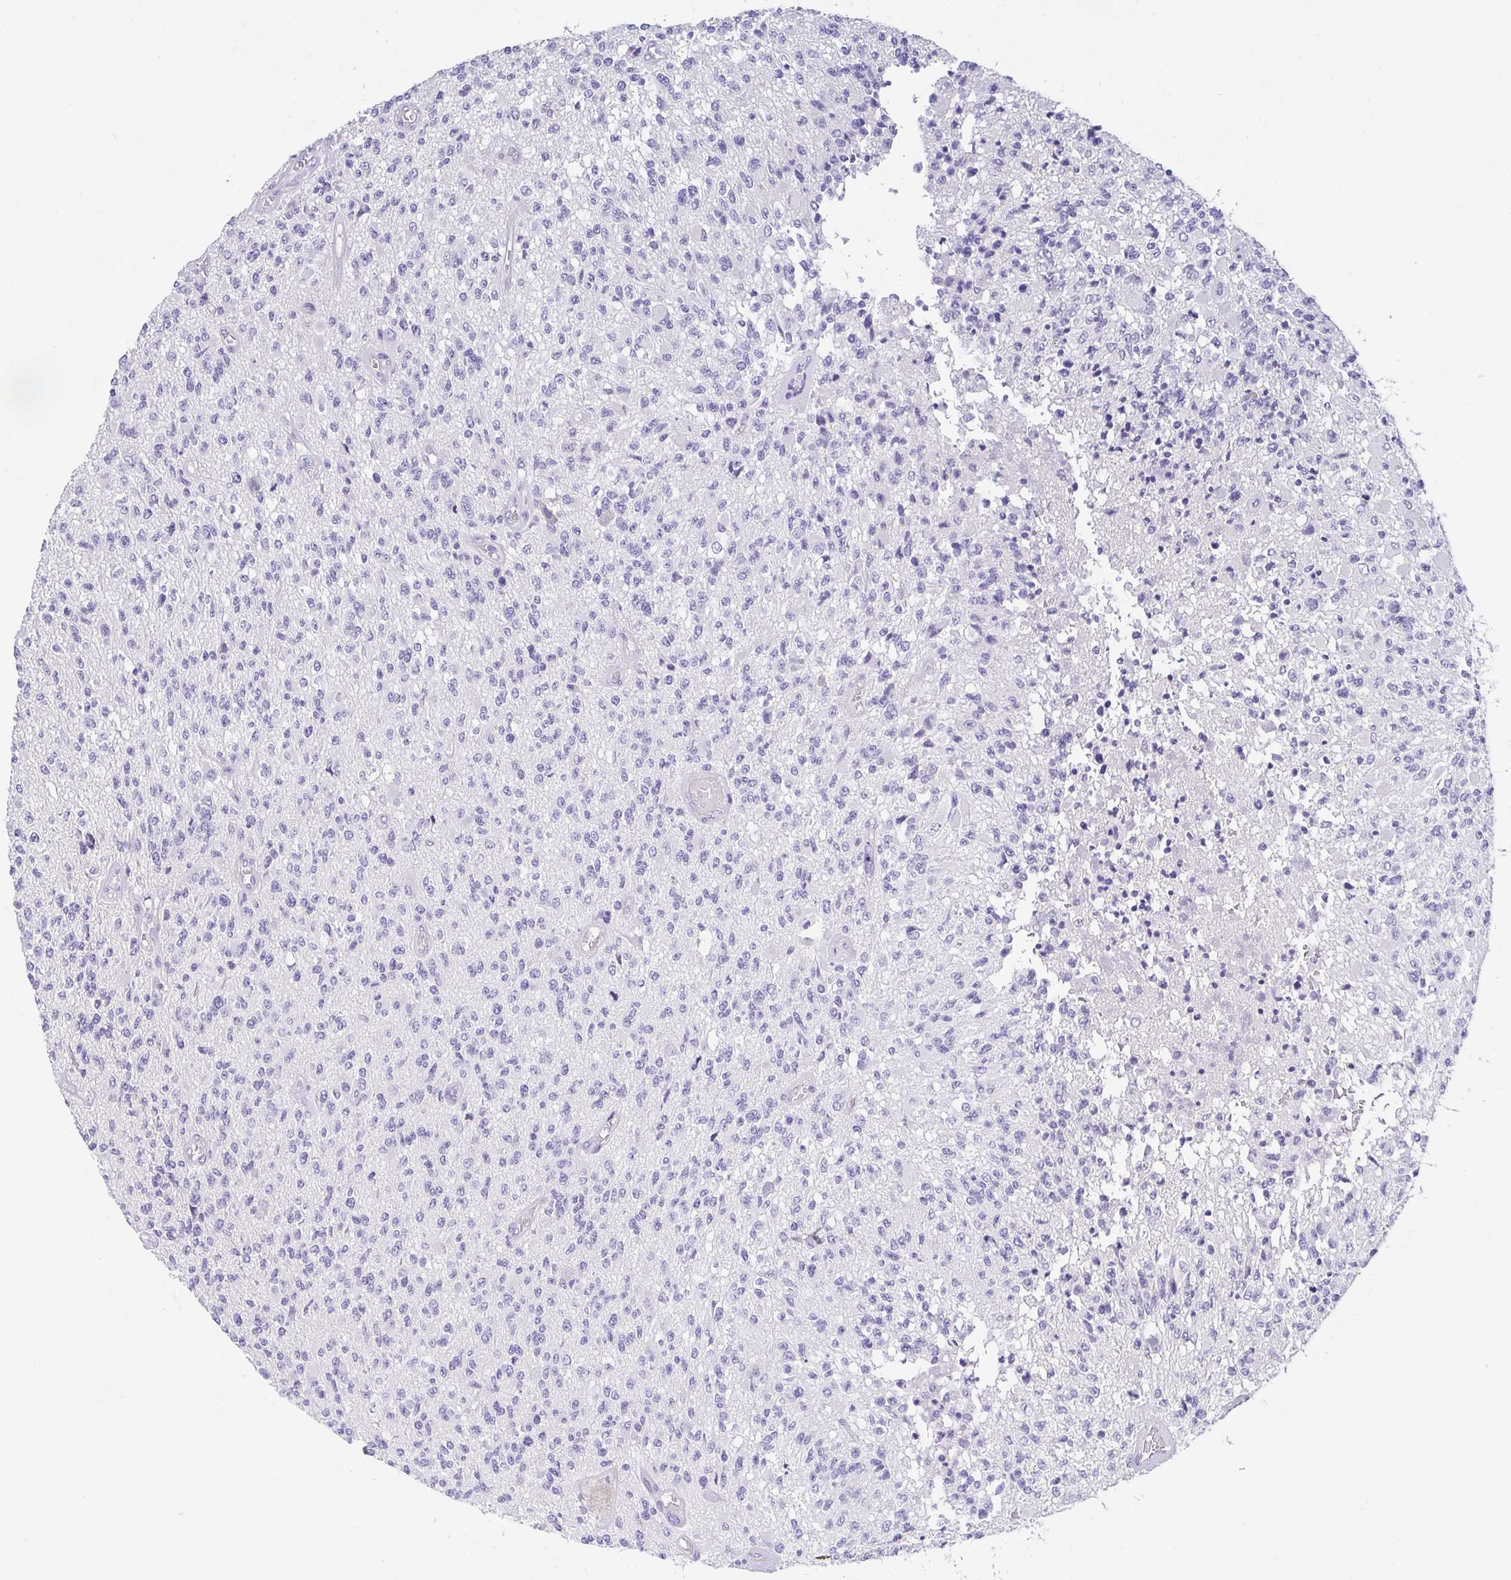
{"staining": {"intensity": "negative", "quantity": "none", "location": "none"}, "tissue": "glioma", "cell_type": "Tumor cells", "image_type": "cancer", "snomed": [{"axis": "morphology", "description": "Glioma, malignant, High grade"}, {"axis": "topography", "description": "Brain"}], "caption": "This photomicrograph is of glioma stained with IHC to label a protein in brown with the nuclei are counter-stained blue. There is no staining in tumor cells.", "gene": "HAPLN2", "patient": {"sex": "female", "age": 63}}